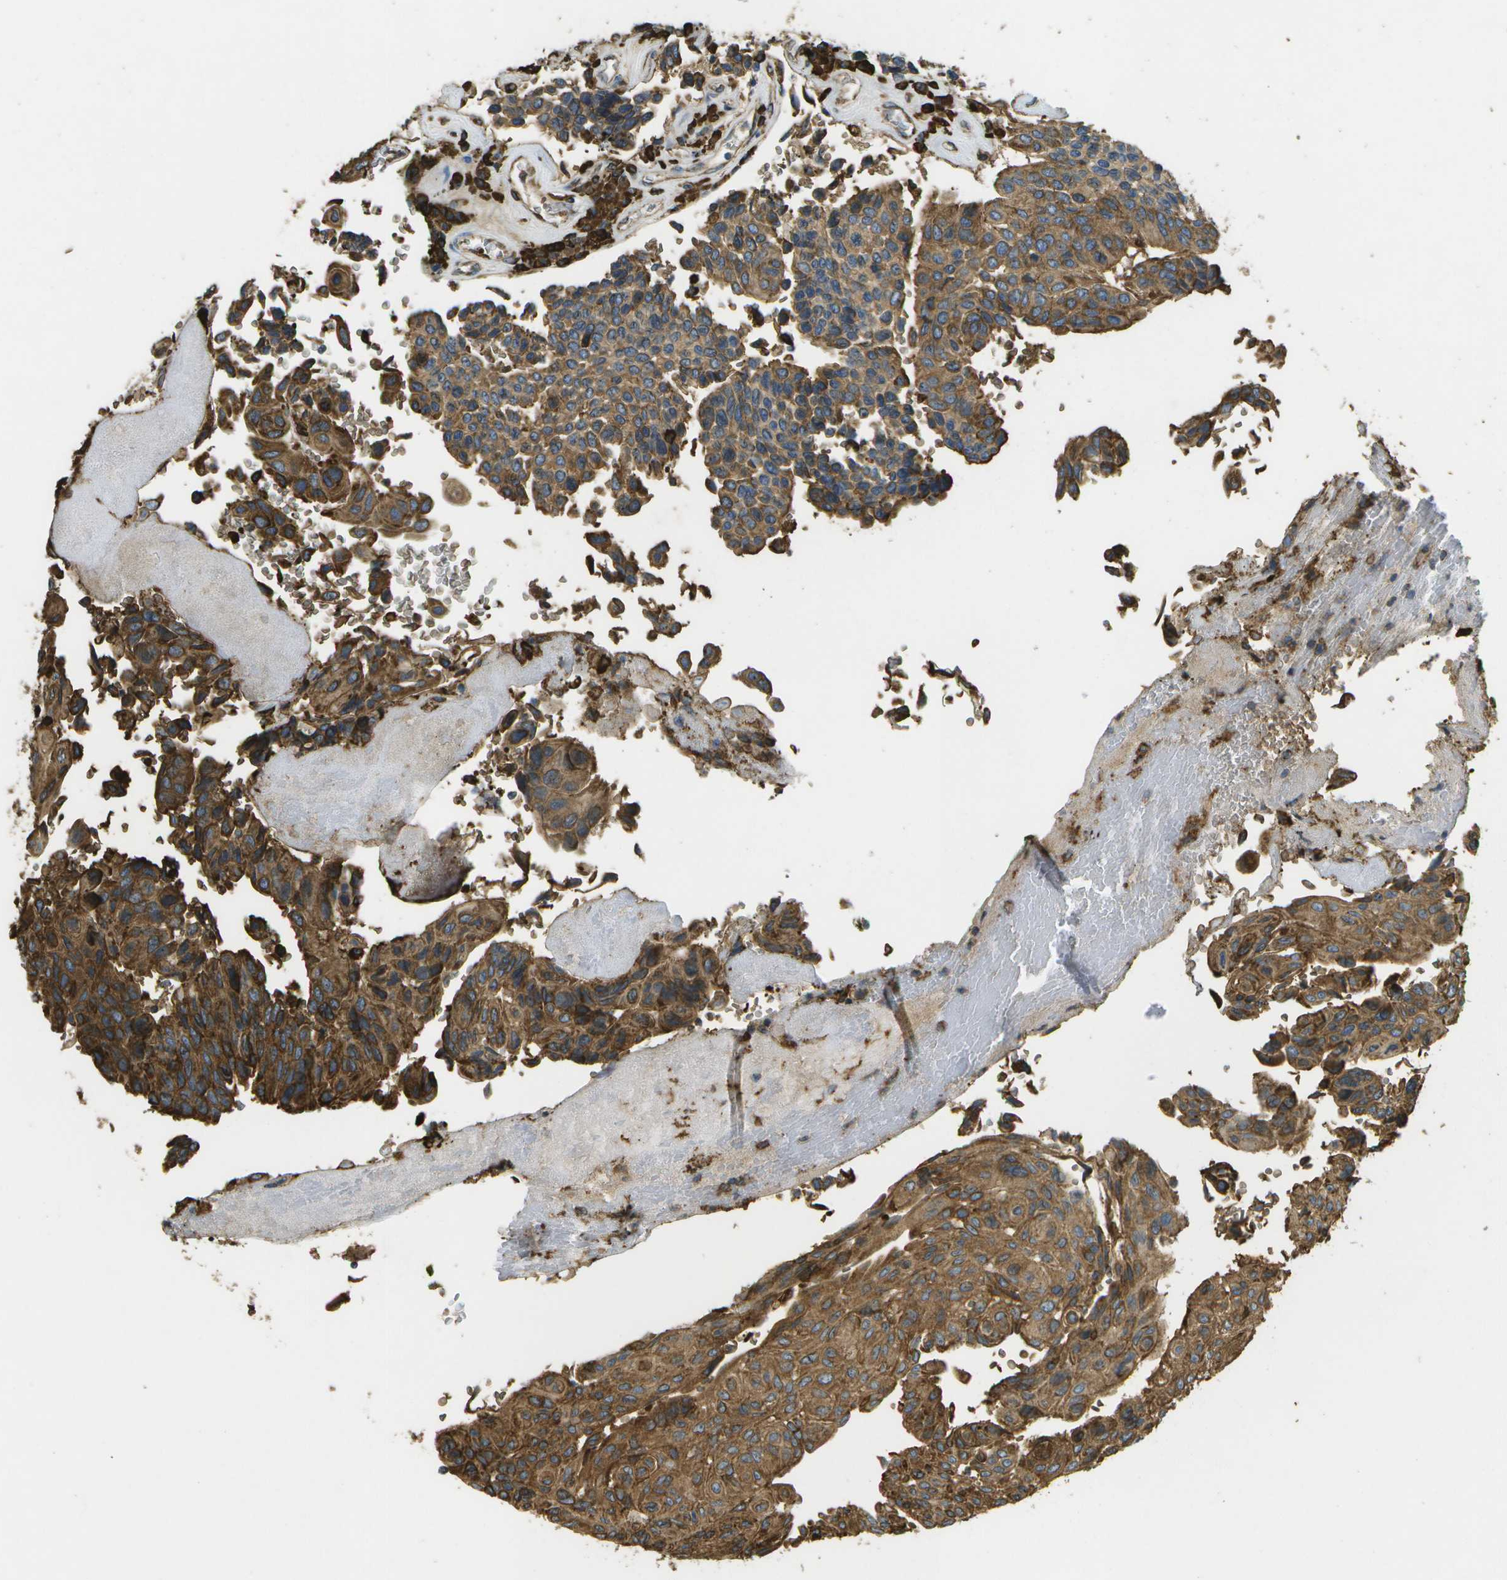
{"staining": {"intensity": "moderate", "quantity": ">75%", "location": "cytoplasmic/membranous"}, "tissue": "urothelial cancer", "cell_type": "Tumor cells", "image_type": "cancer", "snomed": [{"axis": "morphology", "description": "Urothelial carcinoma, High grade"}, {"axis": "topography", "description": "Urinary bladder"}], "caption": "Tumor cells reveal medium levels of moderate cytoplasmic/membranous positivity in approximately >75% of cells in urothelial cancer.", "gene": "PDIA4", "patient": {"sex": "male", "age": 66}}